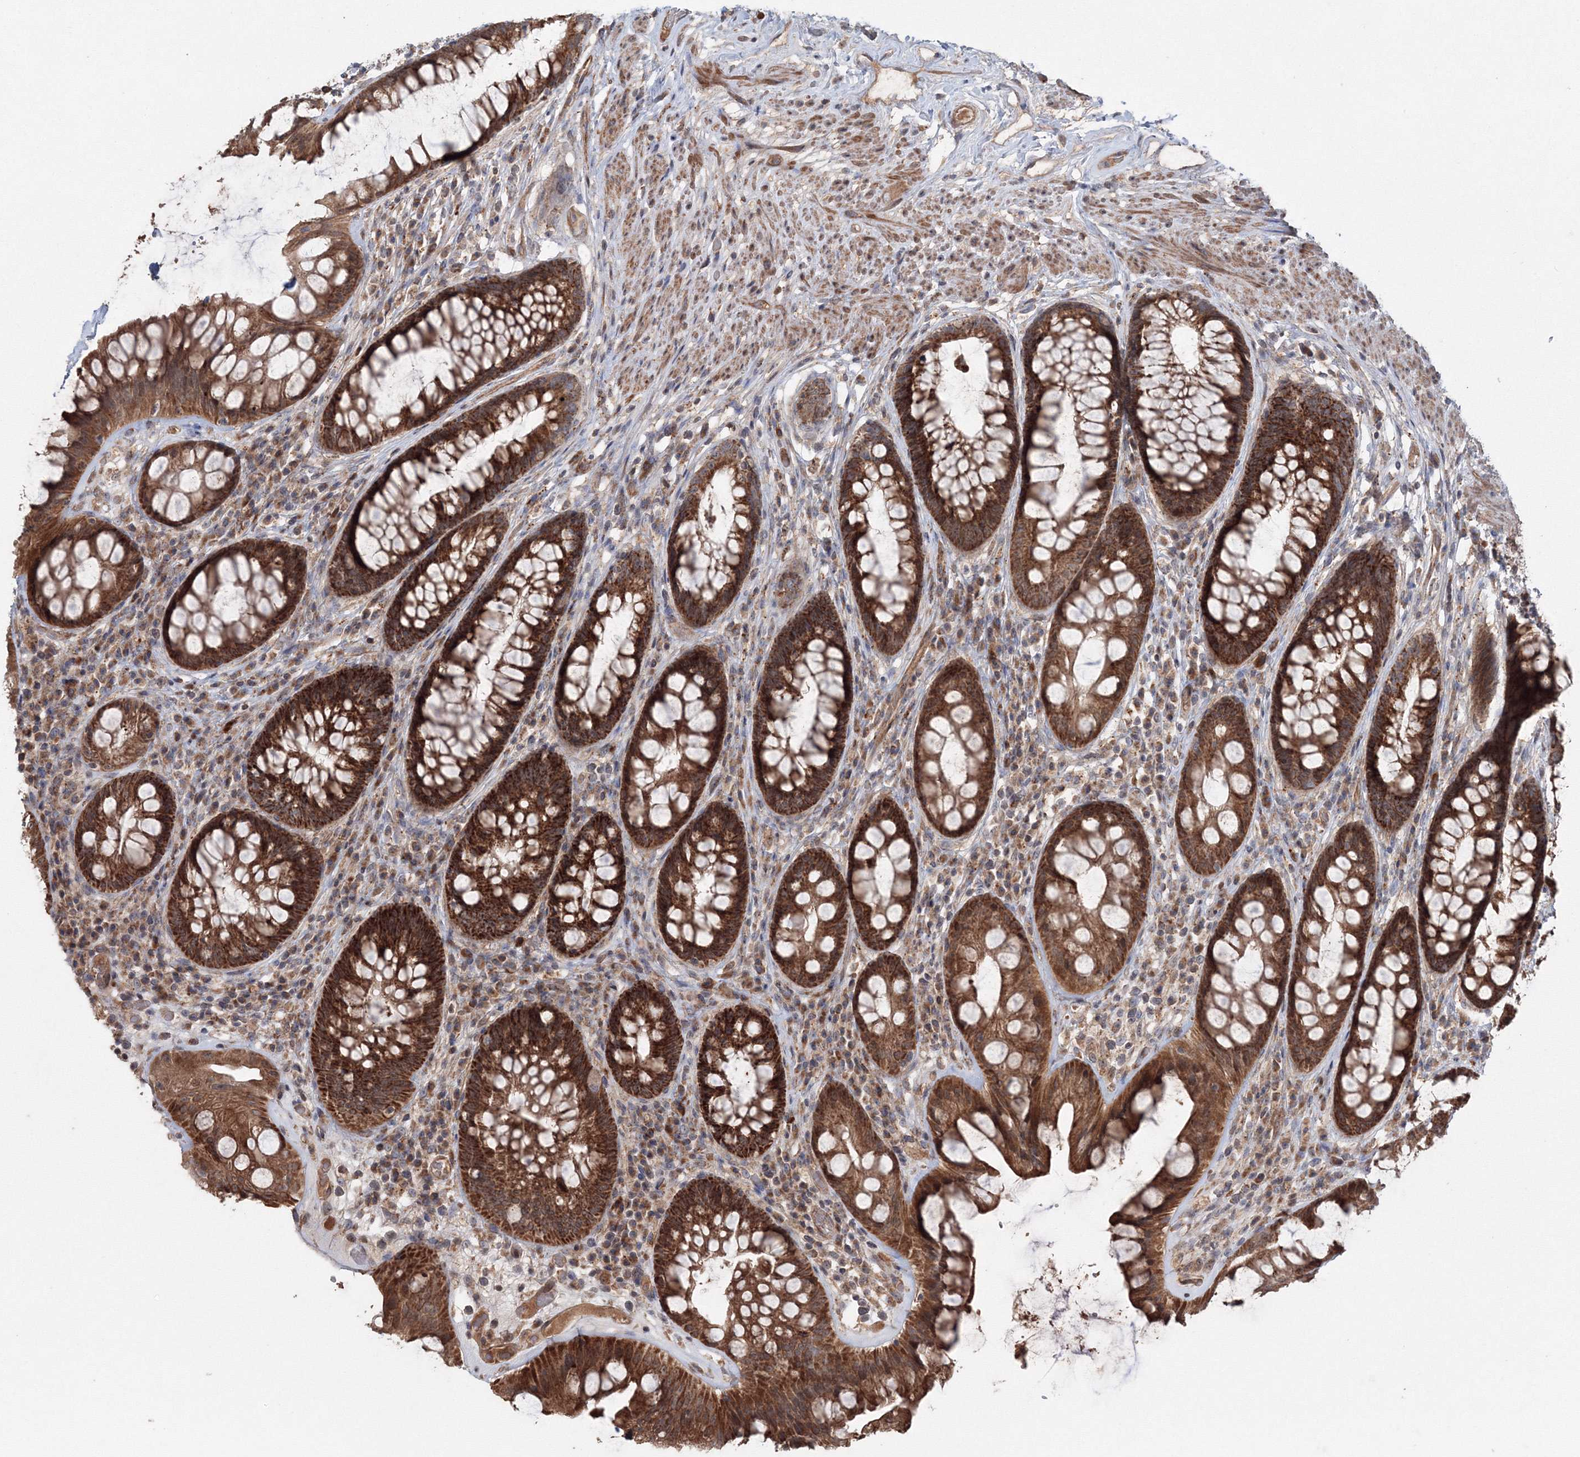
{"staining": {"intensity": "strong", "quantity": ">75%", "location": "cytoplasmic/membranous"}, "tissue": "rectum", "cell_type": "Glandular cells", "image_type": "normal", "snomed": [{"axis": "morphology", "description": "Normal tissue, NOS"}, {"axis": "topography", "description": "Rectum"}], "caption": "High-power microscopy captured an immunohistochemistry histopathology image of benign rectum, revealing strong cytoplasmic/membranous expression in approximately >75% of glandular cells.", "gene": "NOA1", "patient": {"sex": "male", "age": 74}}